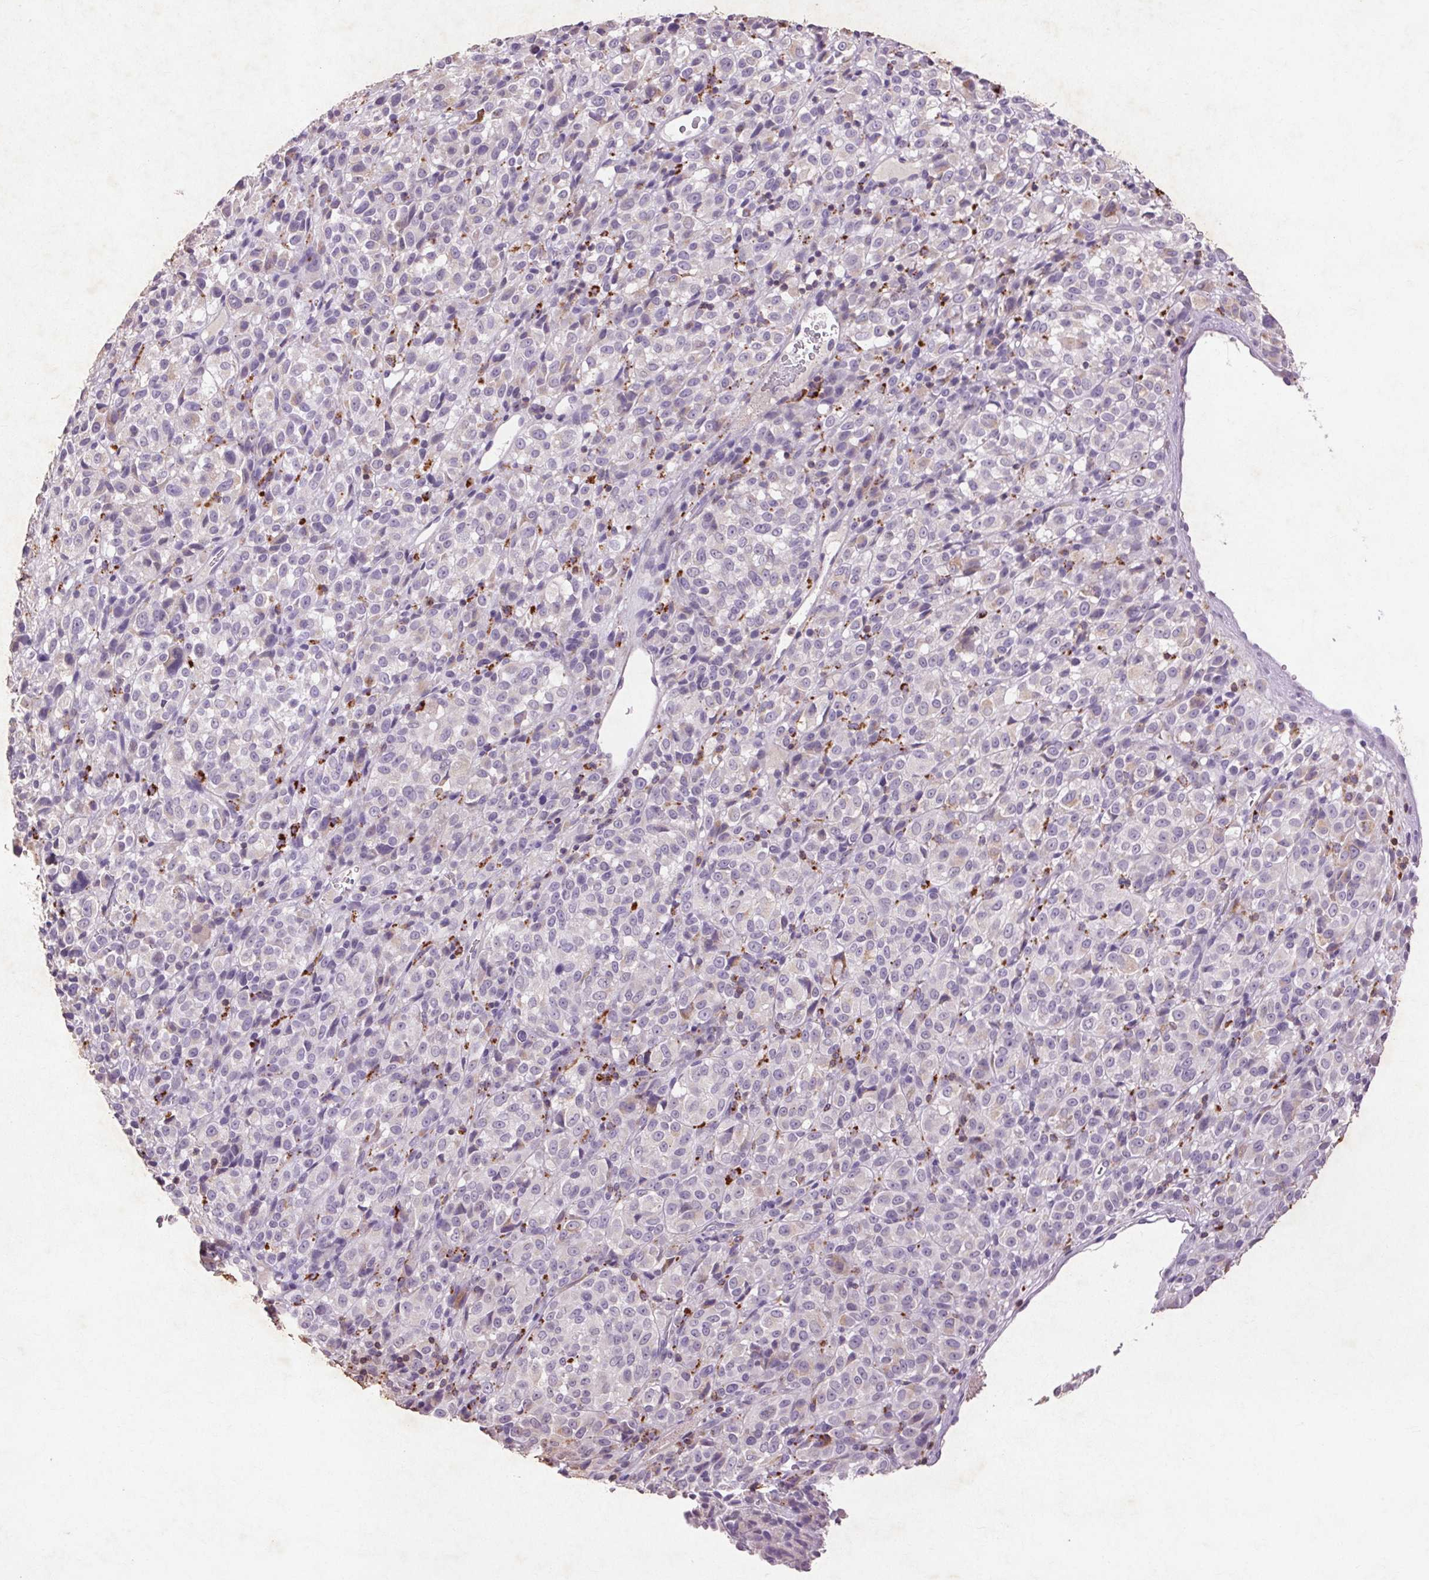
{"staining": {"intensity": "negative", "quantity": "none", "location": "none"}, "tissue": "melanoma", "cell_type": "Tumor cells", "image_type": "cancer", "snomed": [{"axis": "morphology", "description": "Malignant melanoma, Metastatic site"}, {"axis": "topography", "description": "Brain"}], "caption": "This is an IHC micrograph of human malignant melanoma (metastatic site). There is no expression in tumor cells.", "gene": "FNDC7", "patient": {"sex": "female", "age": 56}}